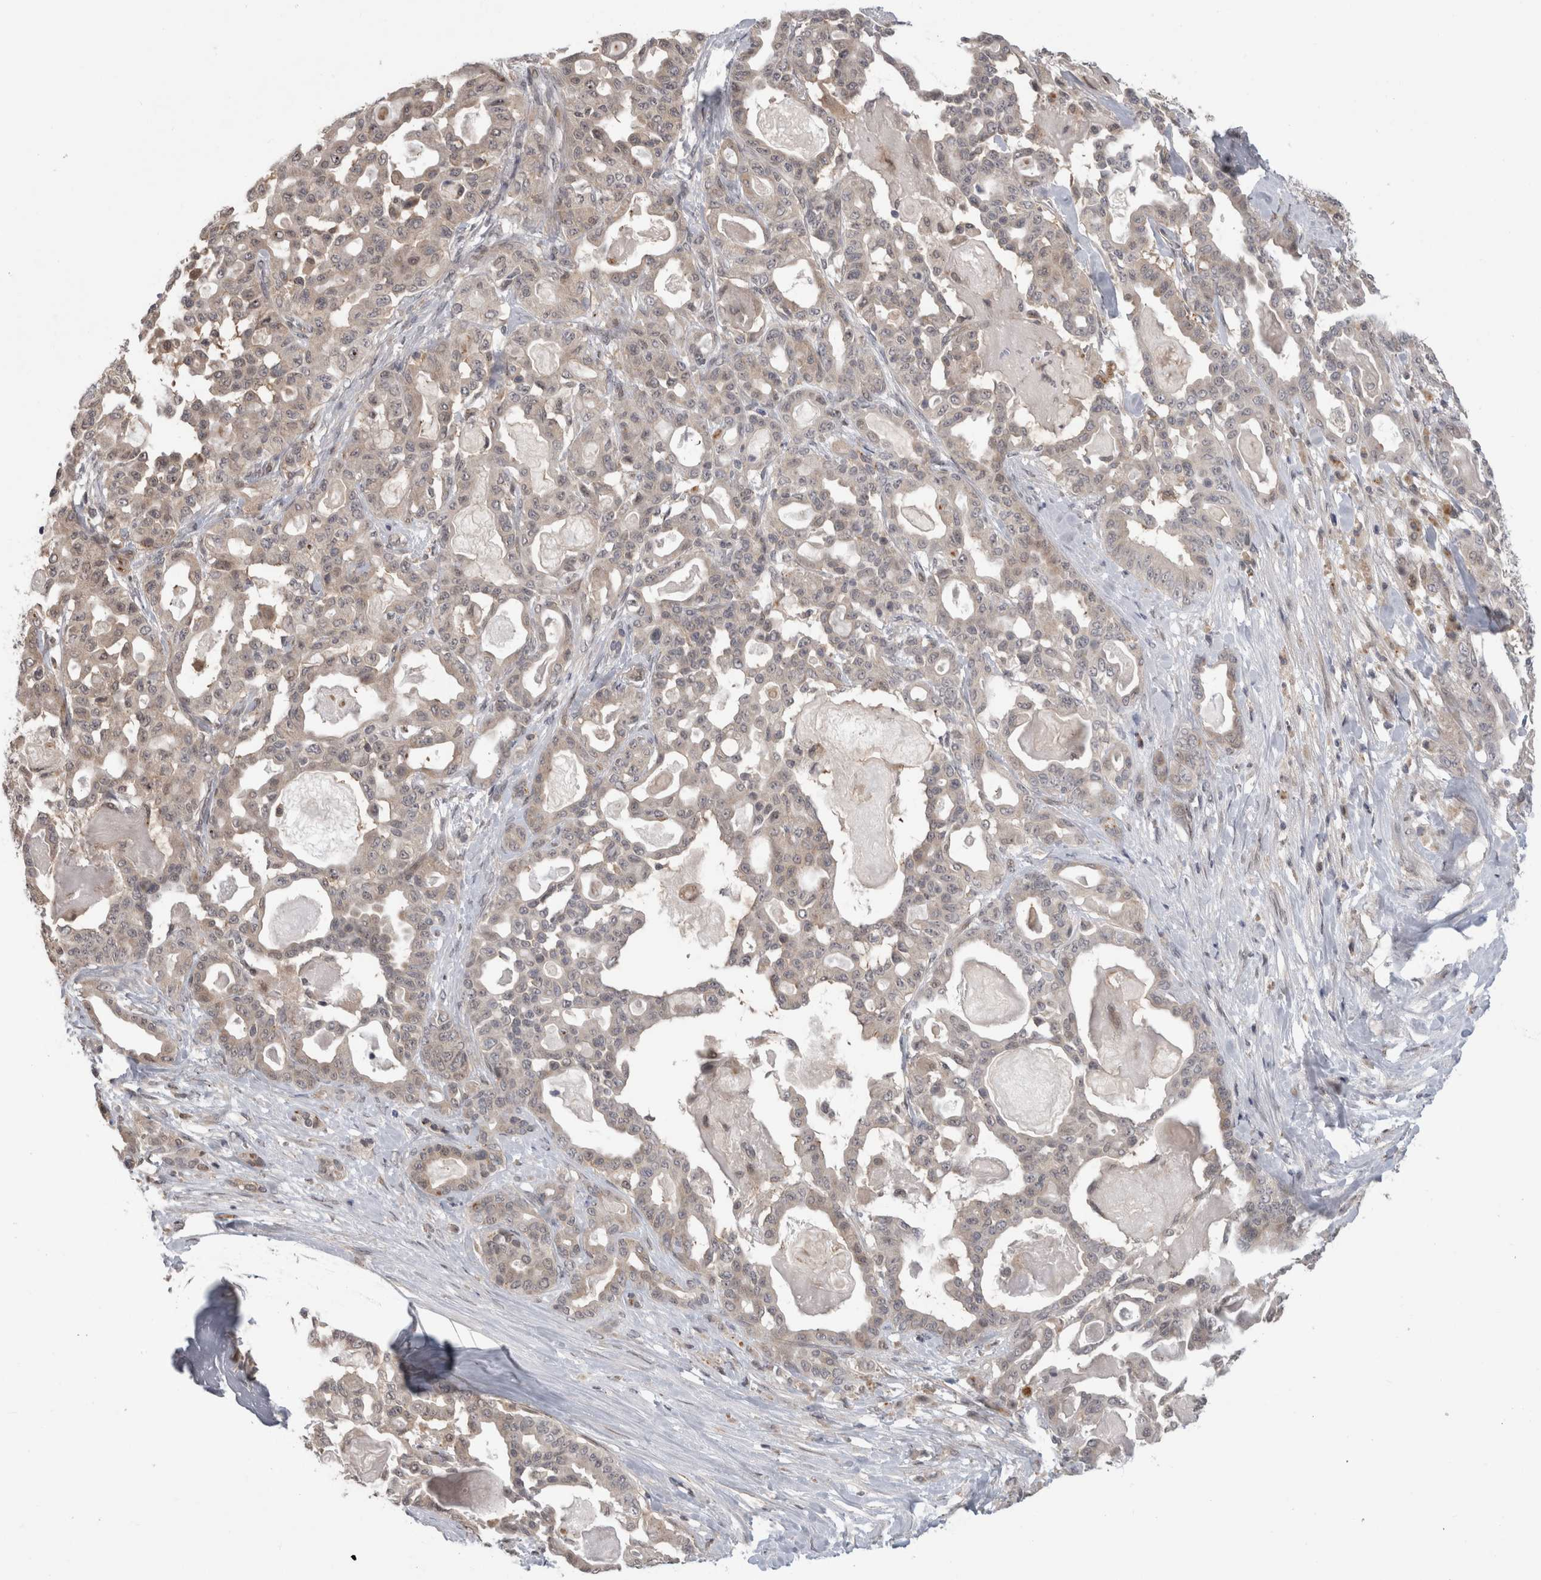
{"staining": {"intensity": "weak", "quantity": "25%-75%", "location": "cytoplasmic/membranous"}, "tissue": "pancreatic cancer", "cell_type": "Tumor cells", "image_type": "cancer", "snomed": [{"axis": "morphology", "description": "Adenocarcinoma, NOS"}, {"axis": "topography", "description": "Pancreas"}], "caption": "Adenocarcinoma (pancreatic) stained with immunohistochemistry (IHC) displays weak cytoplasmic/membranous positivity in about 25%-75% of tumor cells.", "gene": "MTBP", "patient": {"sex": "male", "age": 63}}